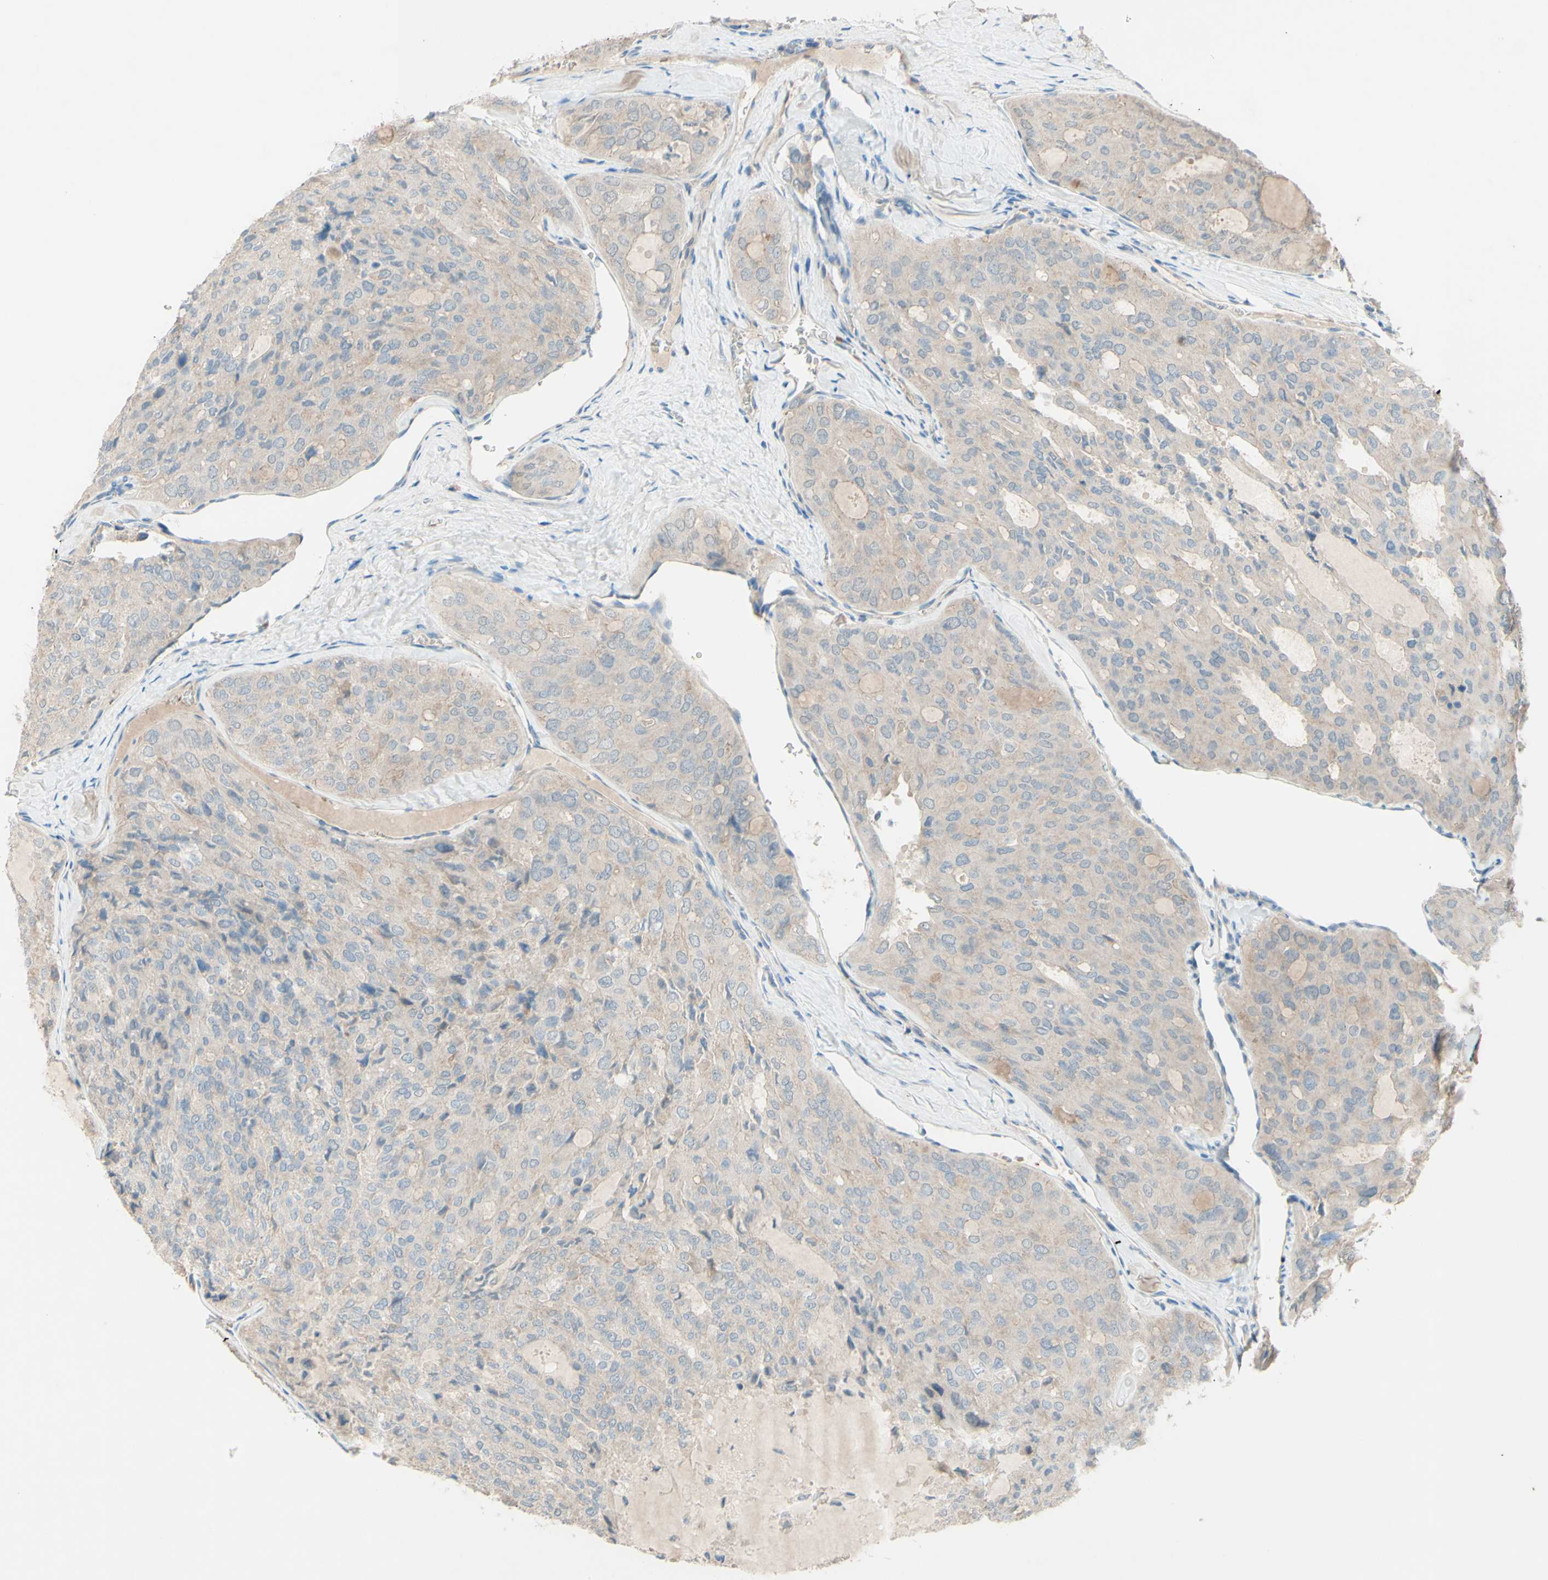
{"staining": {"intensity": "weak", "quantity": "25%-75%", "location": "cytoplasmic/membranous"}, "tissue": "thyroid cancer", "cell_type": "Tumor cells", "image_type": "cancer", "snomed": [{"axis": "morphology", "description": "Follicular adenoma carcinoma, NOS"}, {"axis": "topography", "description": "Thyroid gland"}], "caption": "A micrograph of human thyroid cancer (follicular adenoma carcinoma) stained for a protein reveals weak cytoplasmic/membranous brown staining in tumor cells.", "gene": "IL2", "patient": {"sex": "male", "age": 75}}